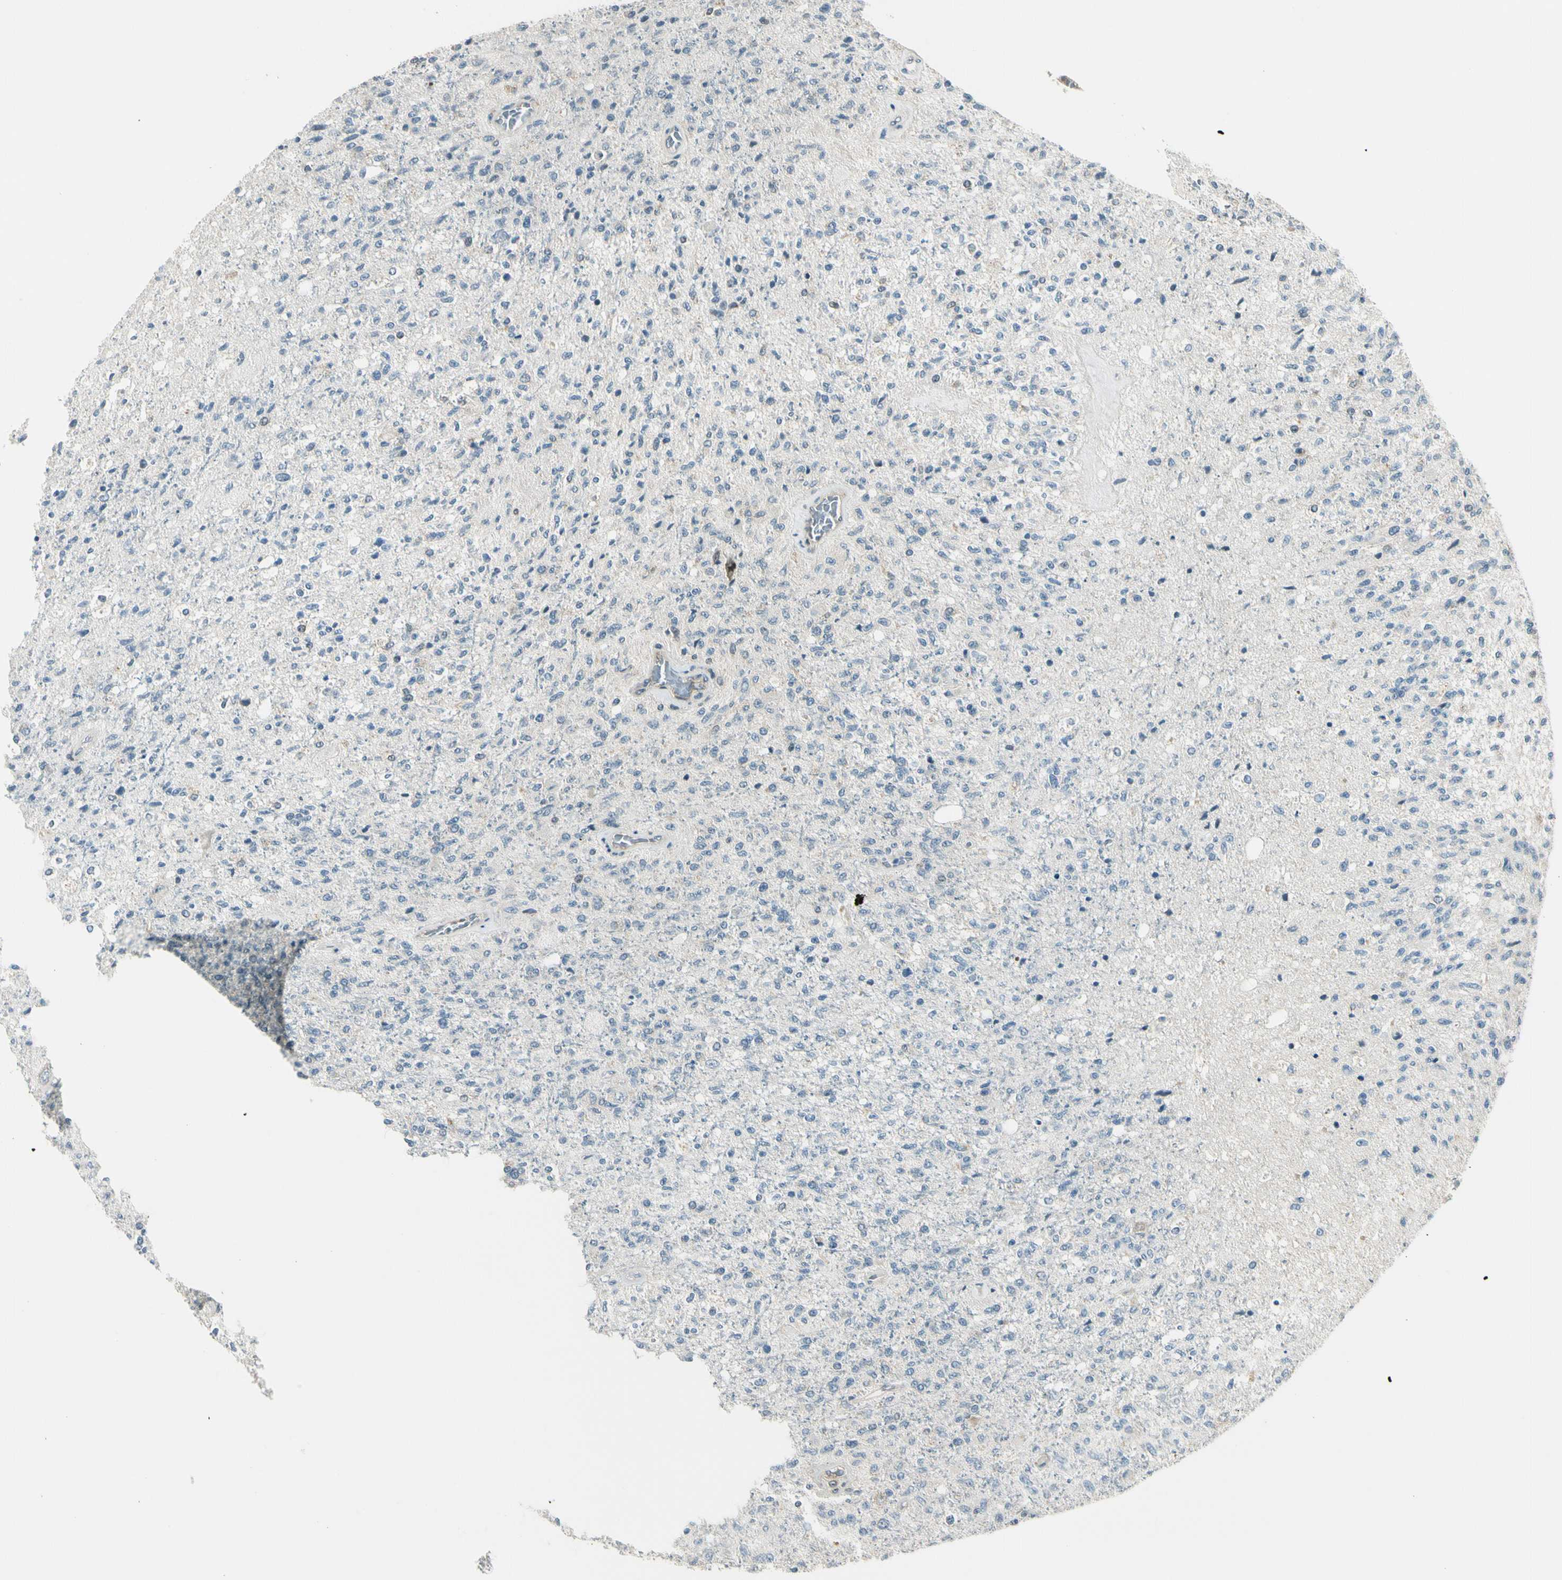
{"staining": {"intensity": "negative", "quantity": "none", "location": "none"}, "tissue": "glioma", "cell_type": "Tumor cells", "image_type": "cancer", "snomed": [{"axis": "morphology", "description": "Normal tissue, NOS"}, {"axis": "morphology", "description": "Glioma, malignant, High grade"}, {"axis": "topography", "description": "Cerebral cortex"}], "caption": "Immunohistochemistry of glioma demonstrates no expression in tumor cells.", "gene": "SVBP", "patient": {"sex": "male", "age": 77}}